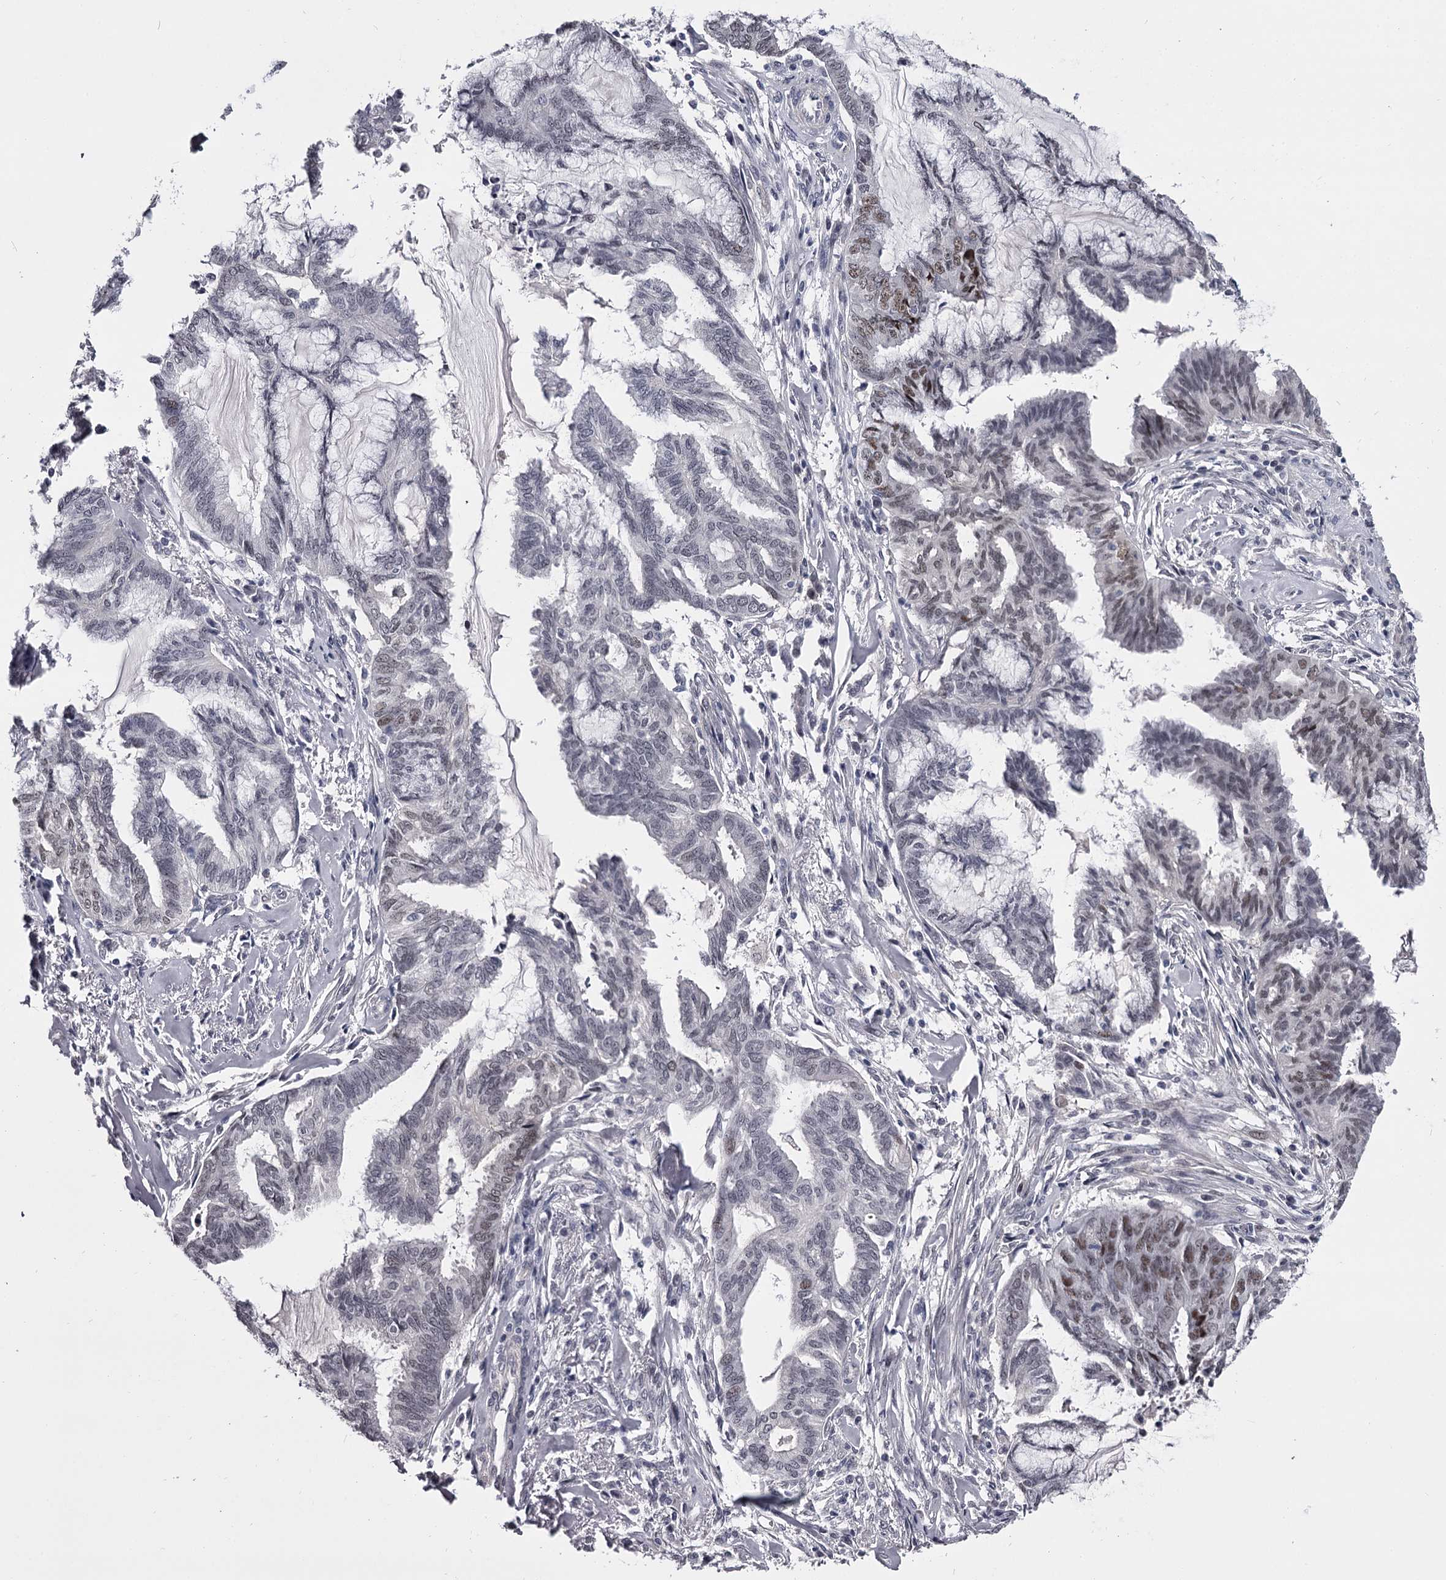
{"staining": {"intensity": "negative", "quantity": "none", "location": "none"}, "tissue": "endometrial cancer", "cell_type": "Tumor cells", "image_type": "cancer", "snomed": [{"axis": "morphology", "description": "Adenocarcinoma, NOS"}, {"axis": "topography", "description": "Endometrium"}], "caption": "Tumor cells show no significant staining in endometrial cancer.", "gene": "OVOL2", "patient": {"sex": "female", "age": 86}}